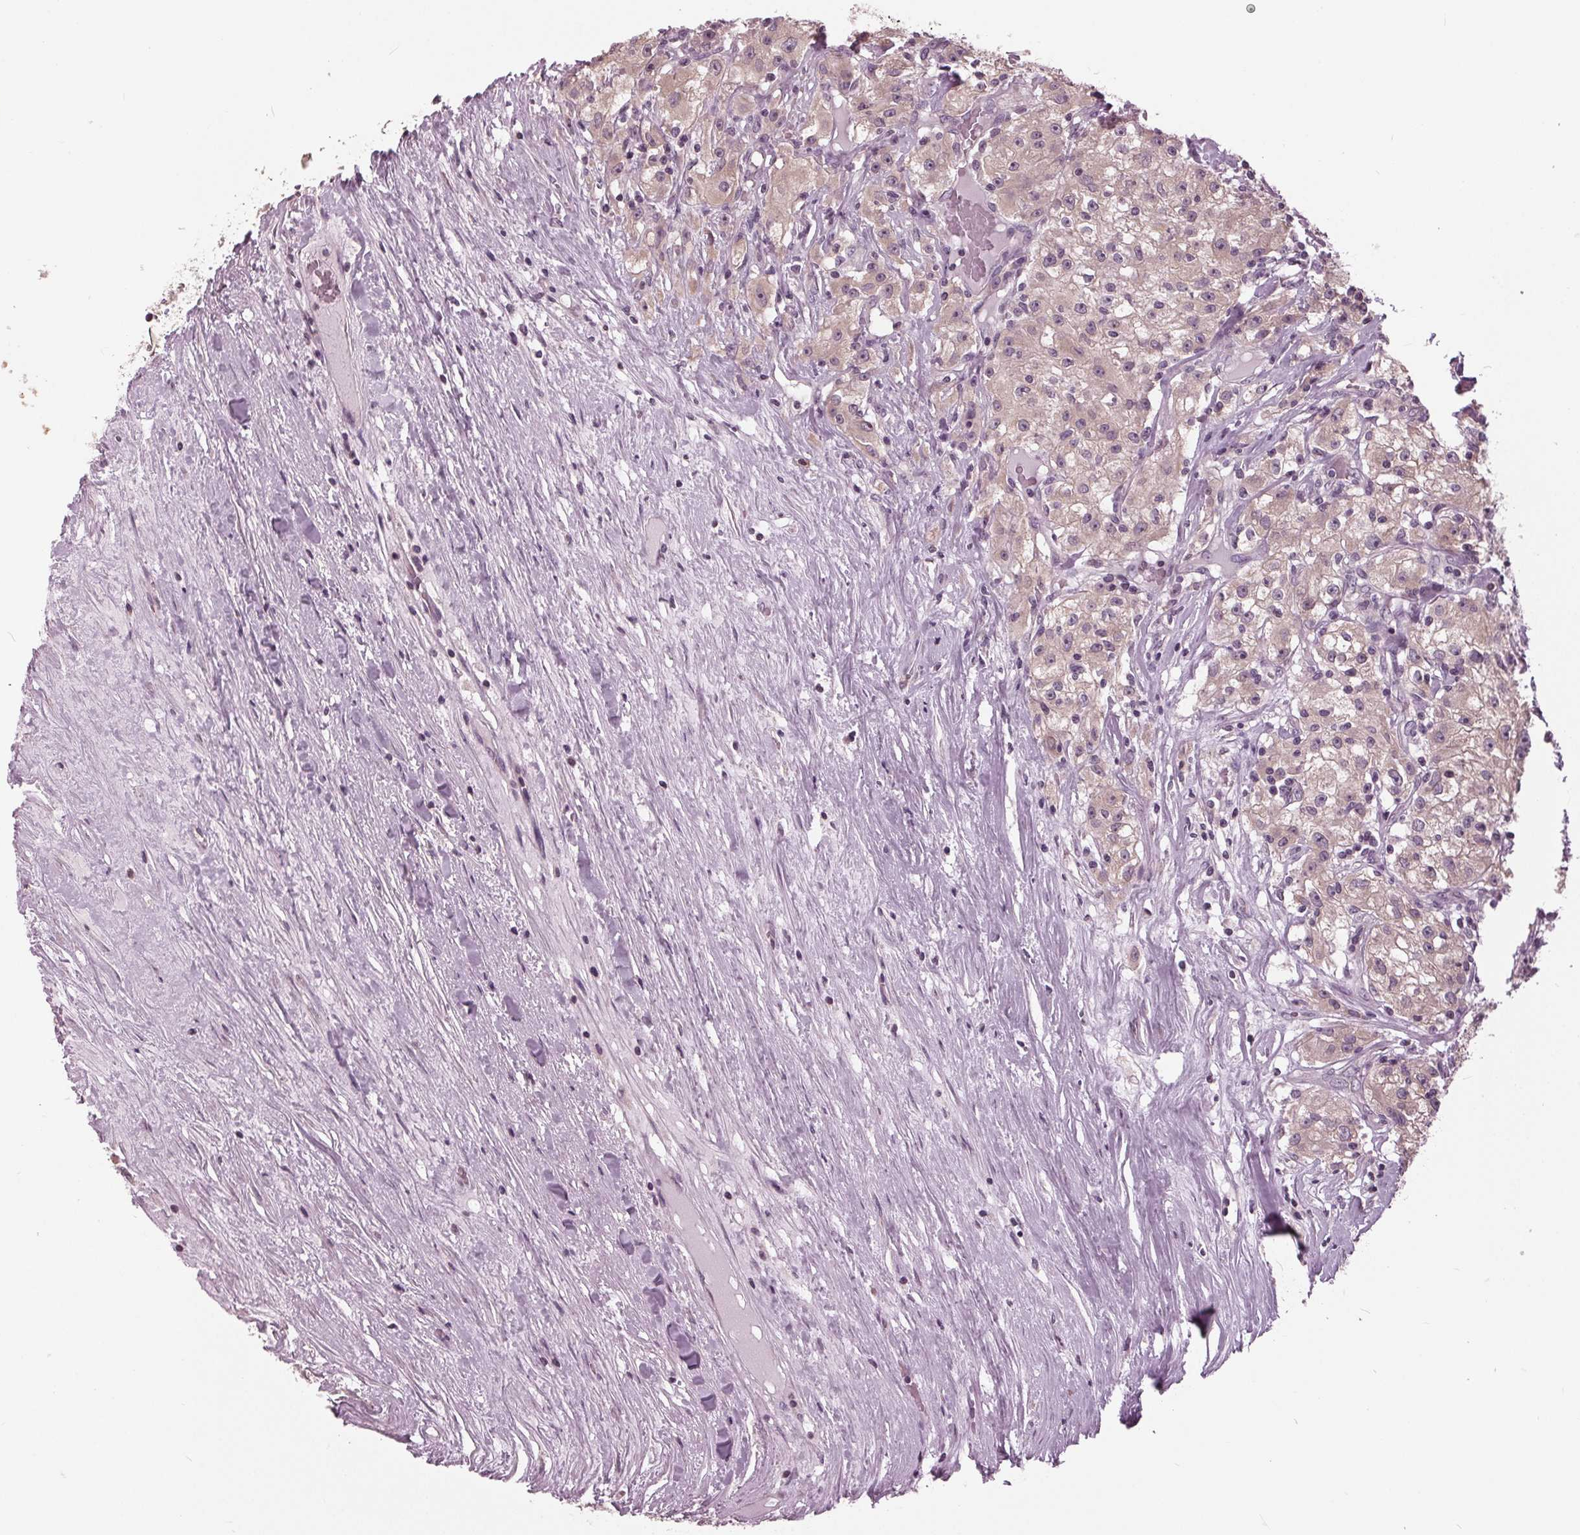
{"staining": {"intensity": "negative", "quantity": "none", "location": "none"}, "tissue": "renal cancer", "cell_type": "Tumor cells", "image_type": "cancer", "snomed": [{"axis": "morphology", "description": "Adenocarcinoma, NOS"}, {"axis": "topography", "description": "Kidney"}], "caption": "High power microscopy image of an IHC image of renal cancer (adenocarcinoma), revealing no significant staining in tumor cells.", "gene": "SIGLEC6", "patient": {"sex": "female", "age": 67}}